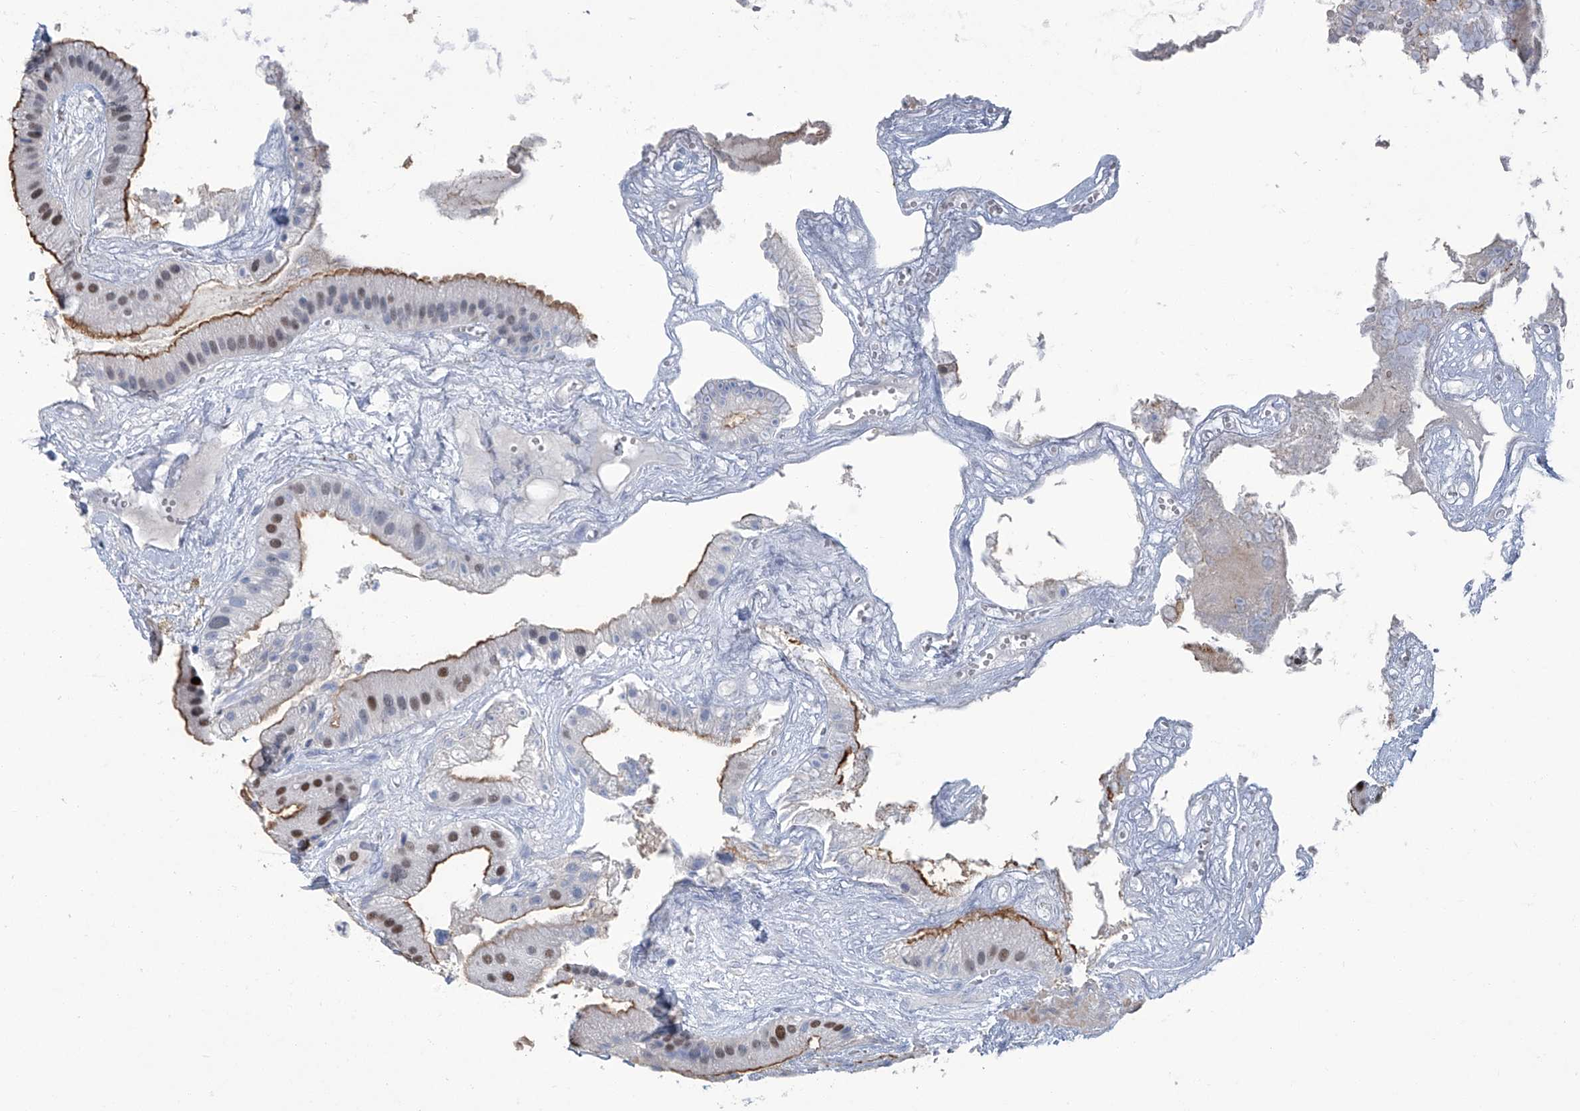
{"staining": {"intensity": "strong", "quantity": ">75%", "location": "cytoplasmic/membranous,nuclear"}, "tissue": "gallbladder", "cell_type": "Glandular cells", "image_type": "normal", "snomed": [{"axis": "morphology", "description": "Normal tissue, NOS"}, {"axis": "topography", "description": "Gallbladder"}], "caption": "Protein staining of normal gallbladder demonstrates strong cytoplasmic/membranous,nuclear staining in about >75% of glandular cells.", "gene": "PCNA", "patient": {"sex": "male", "age": 55}}